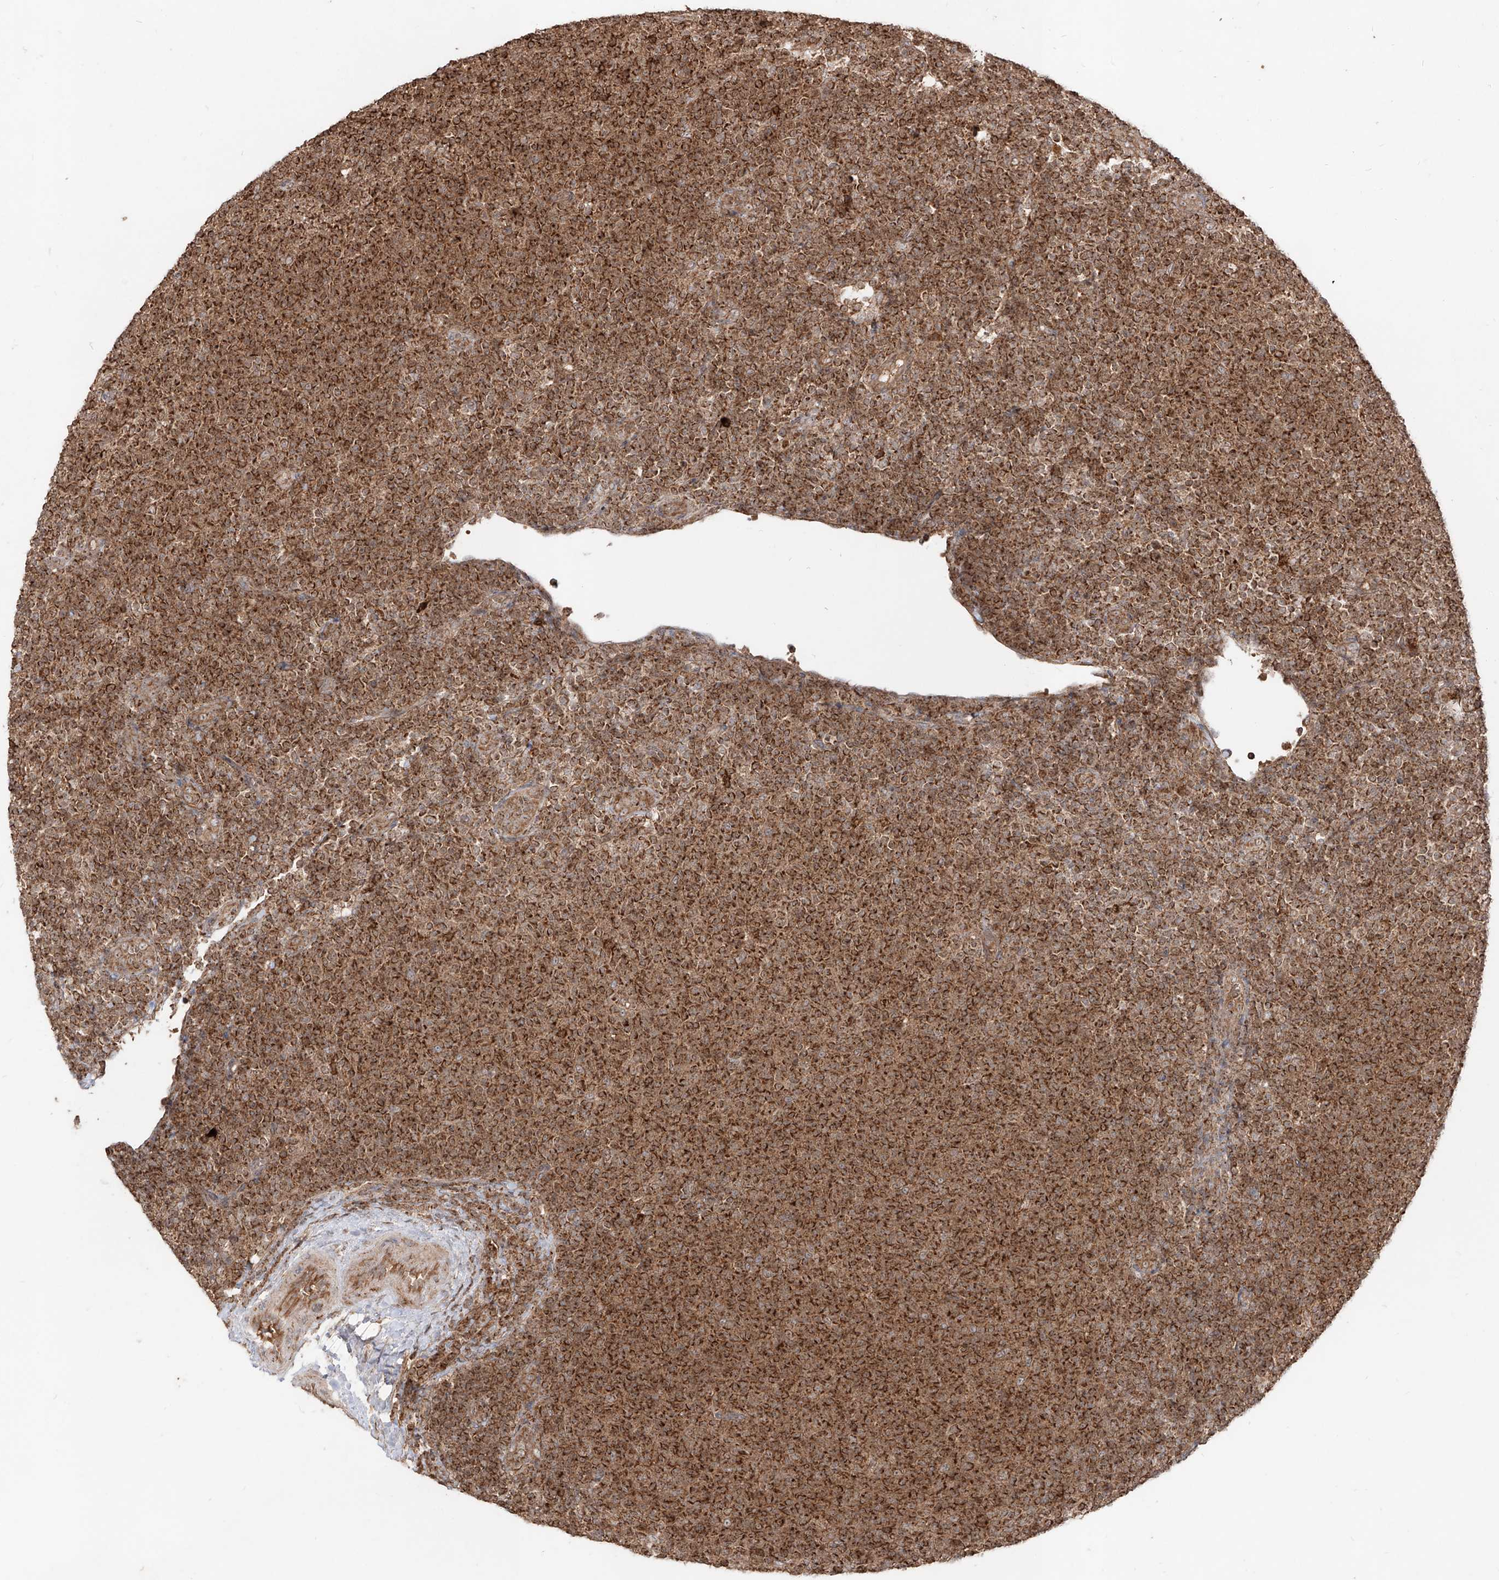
{"staining": {"intensity": "strong", "quantity": ">75%", "location": "cytoplasmic/membranous"}, "tissue": "lymphoma", "cell_type": "Tumor cells", "image_type": "cancer", "snomed": [{"axis": "morphology", "description": "Malignant lymphoma, non-Hodgkin's type, Low grade"}, {"axis": "topography", "description": "Lymph node"}], "caption": "Protein analysis of low-grade malignant lymphoma, non-Hodgkin's type tissue reveals strong cytoplasmic/membranous expression in approximately >75% of tumor cells. (DAB = brown stain, brightfield microscopy at high magnification).", "gene": "AIM2", "patient": {"sex": "male", "age": 66}}